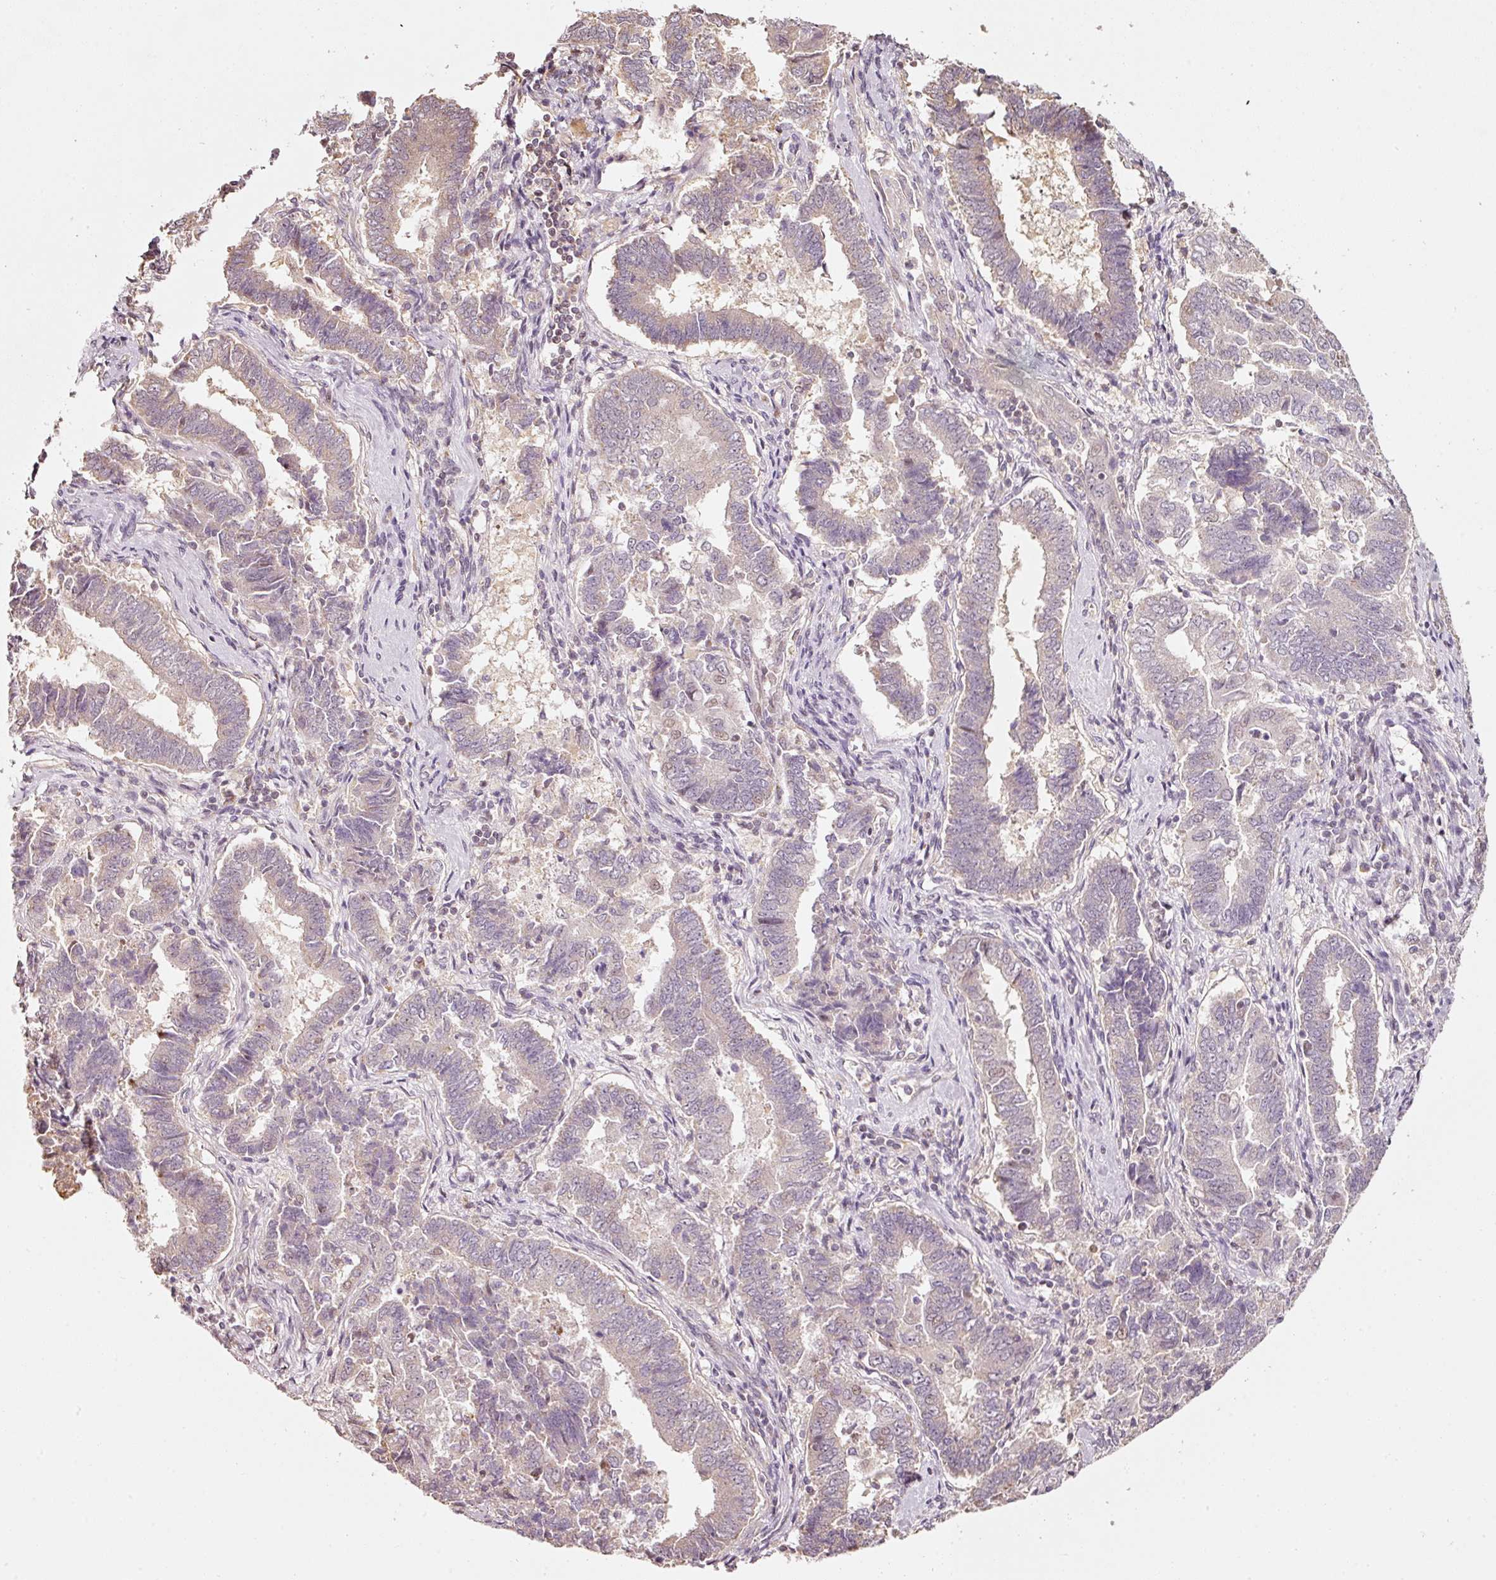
{"staining": {"intensity": "negative", "quantity": "none", "location": "none"}, "tissue": "endometrial cancer", "cell_type": "Tumor cells", "image_type": "cancer", "snomed": [{"axis": "morphology", "description": "Adenocarcinoma, NOS"}, {"axis": "topography", "description": "Endometrium"}], "caption": "Adenocarcinoma (endometrial) was stained to show a protein in brown. There is no significant staining in tumor cells. Nuclei are stained in blue.", "gene": "RAB35", "patient": {"sex": "female", "age": 72}}